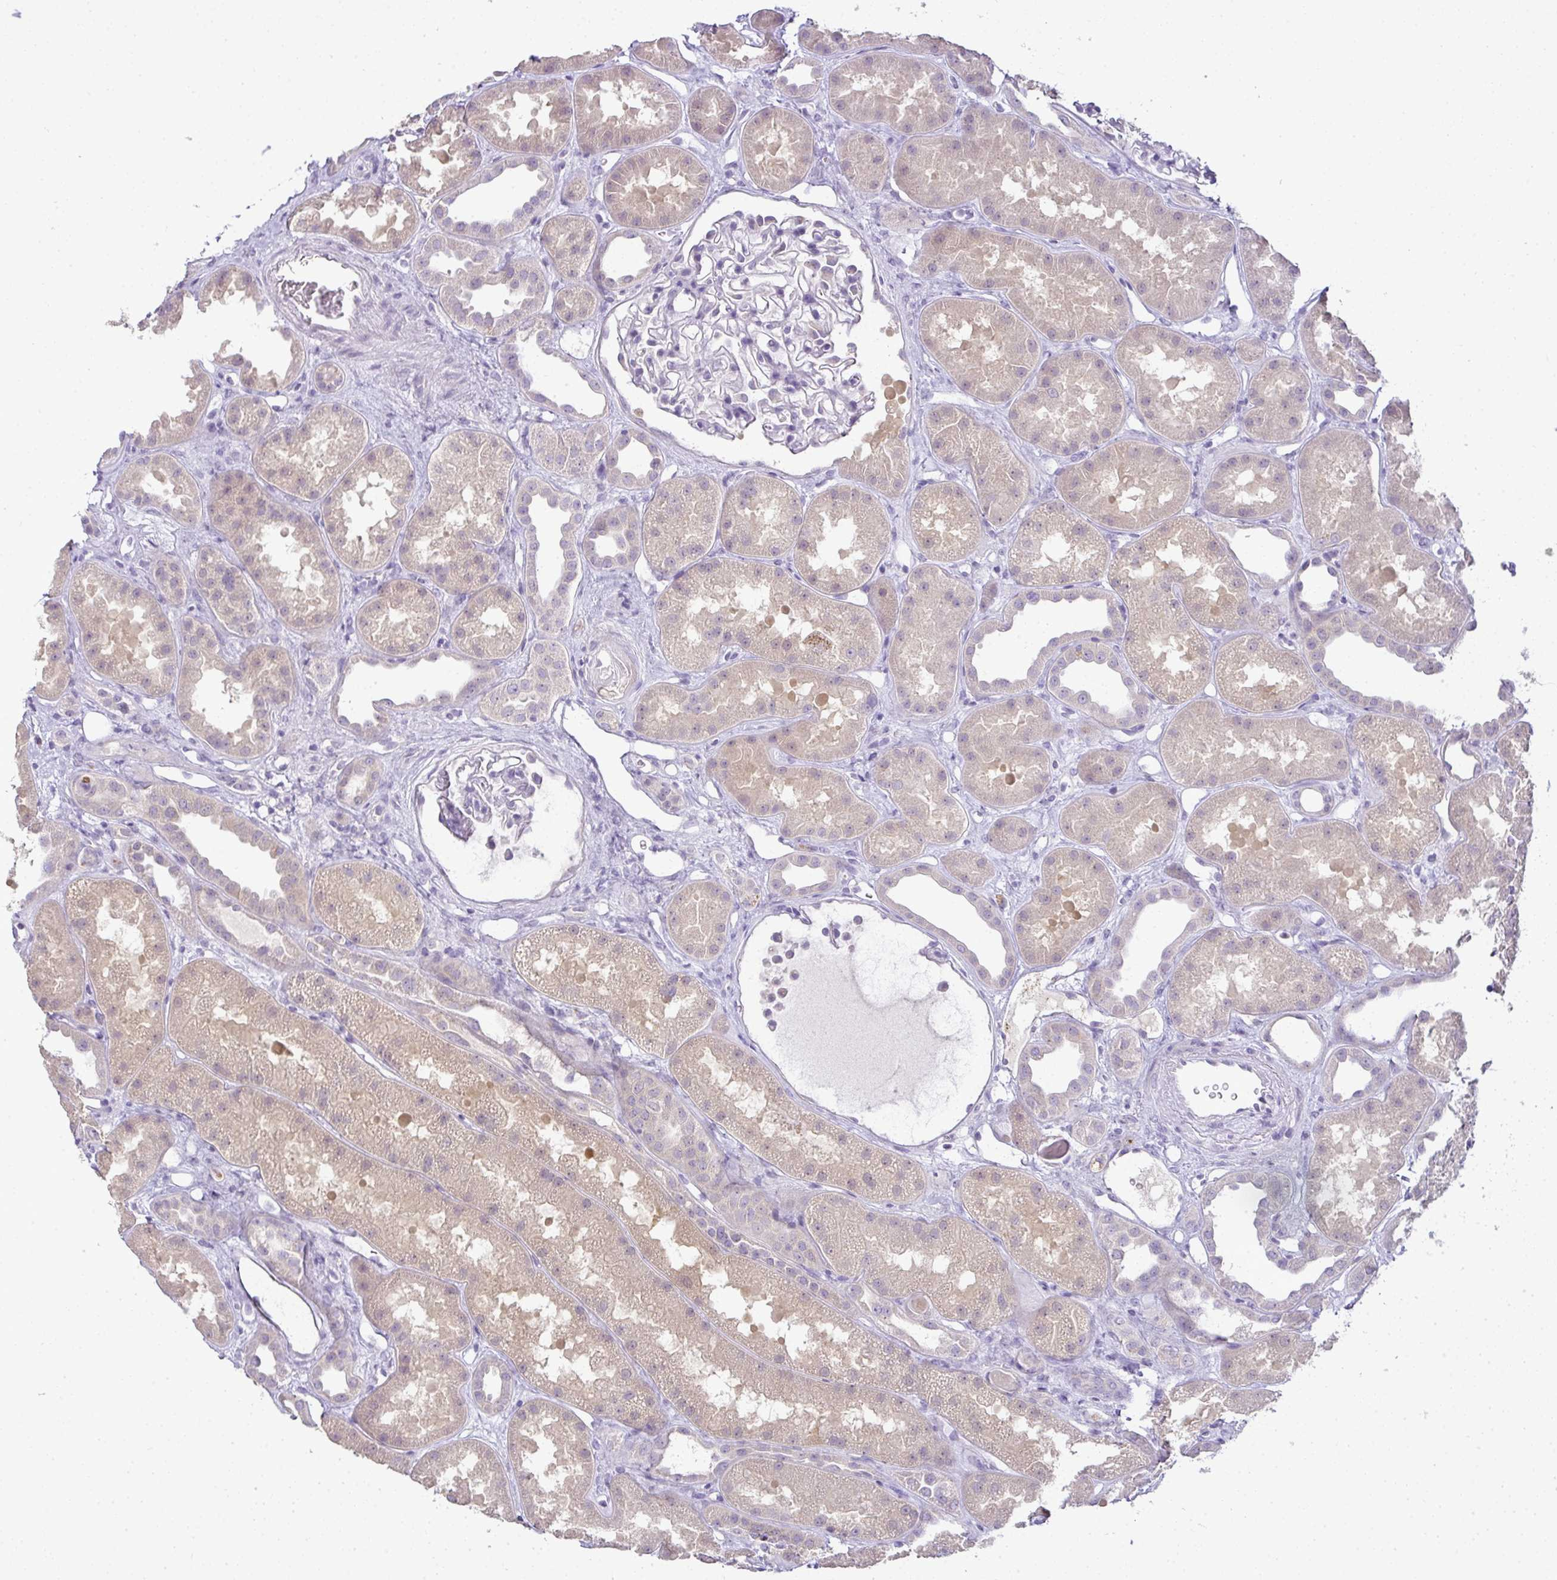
{"staining": {"intensity": "negative", "quantity": "none", "location": "none"}, "tissue": "kidney", "cell_type": "Cells in glomeruli", "image_type": "normal", "snomed": [{"axis": "morphology", "description": "Normal tissue, NOS"}, {"axis": "topography", "description": "Kidney"}], "caption": "High magnification brightfield microscopy of benign kidney stained with DAB (3,3'-diaminobenzidine) (brown) and counterstained with hematoxylin (blue): cells in glomeruli show no significant positivity. (DAB IHC with hematoxylin counter stain).", "gene": "CMPK1", "patient": {"sex": "male", "age": 61}}